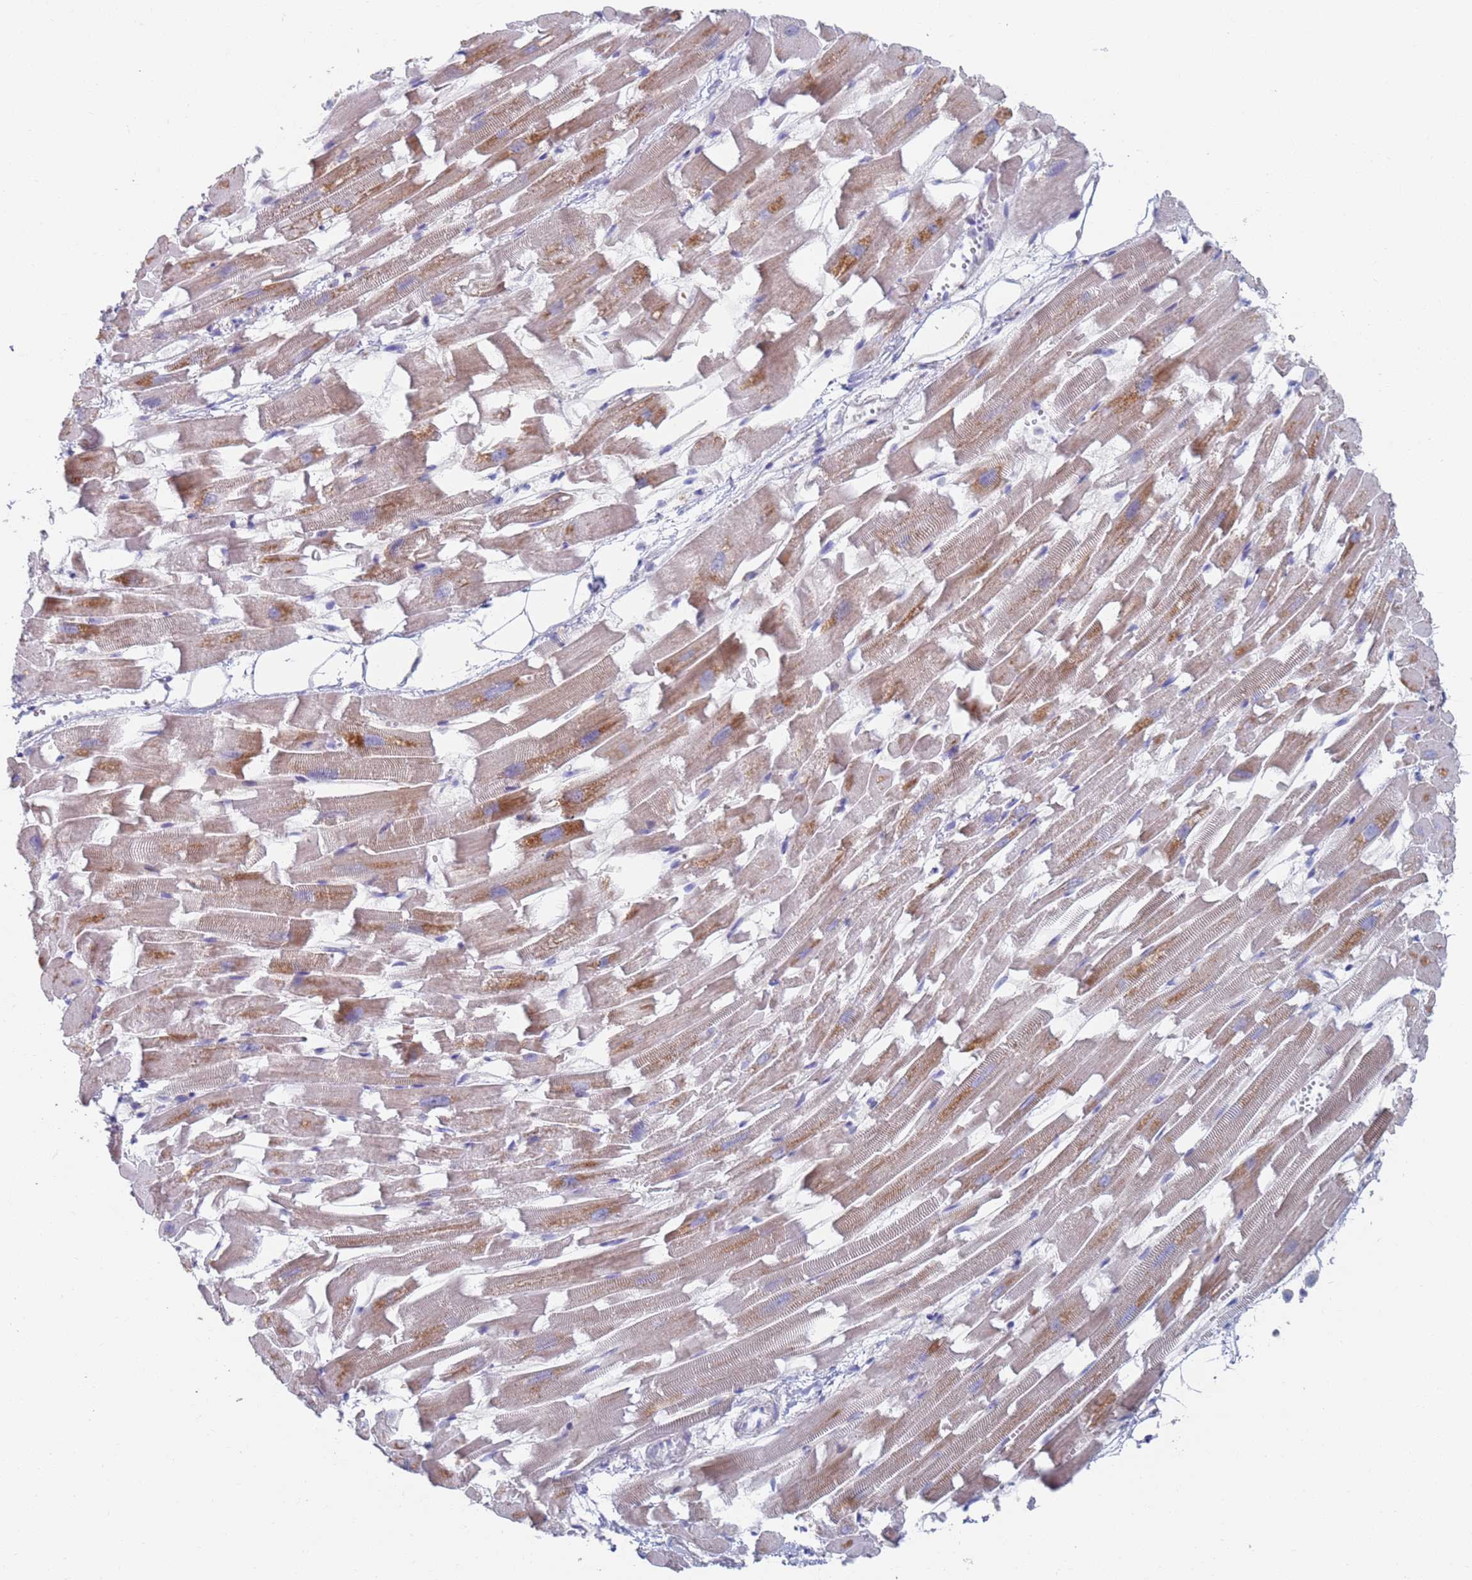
{"staining": {"intensity": "moderate", "quantity": "25%-75%", "location": "cytoplasmic/membranous"}, "tissue": "heart muscle", "cell_type": "Cardiomyocytes", "image_type": "normal", "snomed": [{"axis": "morphology", "description": "Normal tissue, NOS"}, {"axis": "topography", "description": "Heart"}], "caption": "Protein expression by immunohistochemistry (IHC) exhibits moderate cytoplasmic/membranous expression in about 25%-75% of cardiomyocytes in benign heart muscle. The protein of interest is stained brown, and the nuclei are stained in blue (DAB (3,3'-diaminobenzidine) IHC with brightfield microscopy, high magnification).", "gene": "MRPL22", "patient": {"sex": "female", "age": 64}}